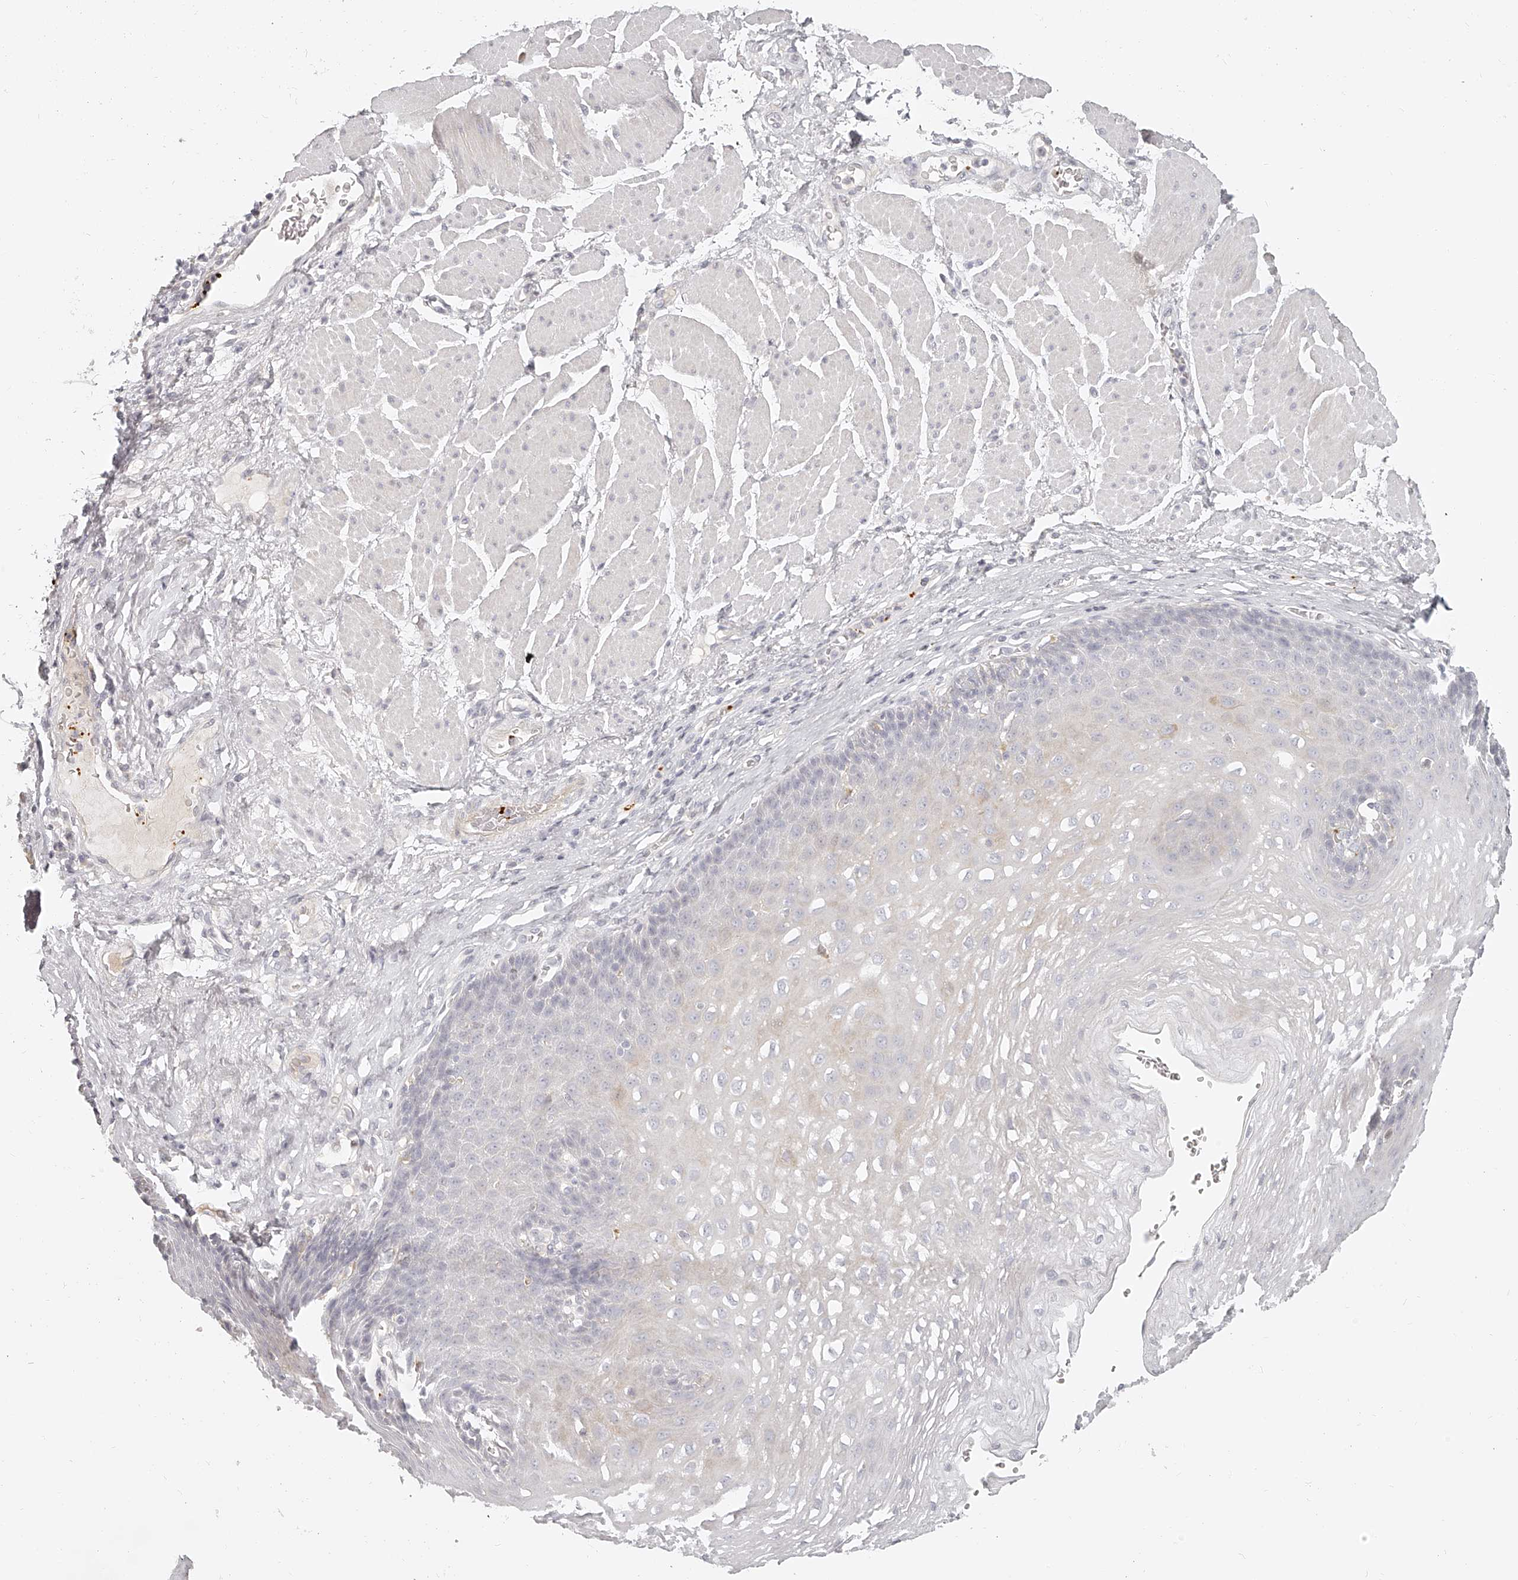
{"staining": {"intensity": "weak", "quantity": "<25%", "location": "cytoplasmic/membranous"}, "tissue": "esophagus", "cell_type": "Squamous epithelial cells", "image_type": "normal", "snomed": [{"axis": "morphology", "description": "Normal tissue, NOS"}, {"axis": "topography", "description": "Esophagus"}], "caption": "The micrograph displays no significant positivity in squamous epithelial cells of esophagus.", "gene": "ITGB3", "patient": {"sex": "female", "age": 66}}